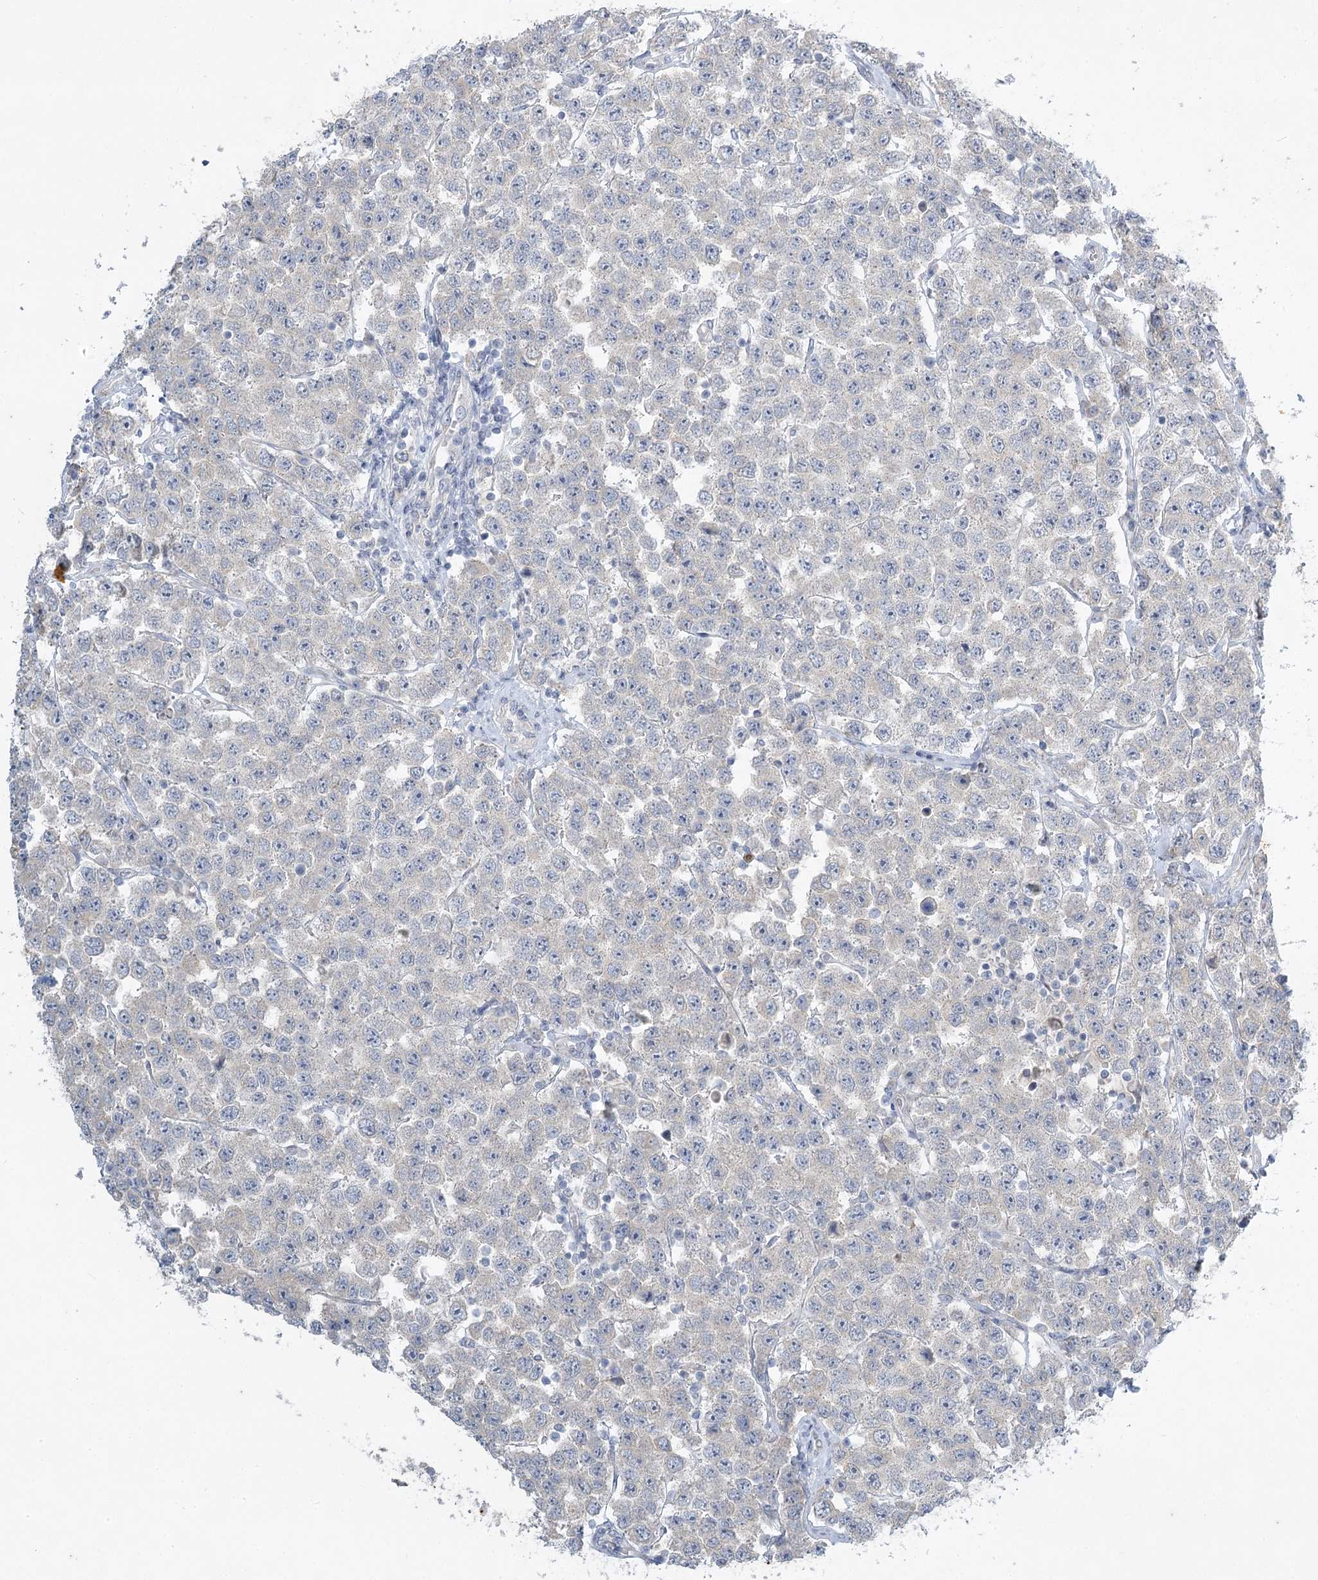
{"staining": {"intensity": "negative", "quantity": "none", "location": "none"}, "tissue": "testis cancer", "cell_type": "Tumor cells", "image_type": "cancer", "snomed": [{"axis": "morphology", "description": "Seminoma, NOS"}, {"axis": "topography", "description": "Testis"}], "caption": "An immunohistochemistry photomicrograph of testis cancer (seminoma) is shown. There is no staining in tumor cells of testis cancer (seminoma). Nuclei are stained in blue.", "gene": "ABITRAM", "patient": {"sex": "male", "age": 28}}